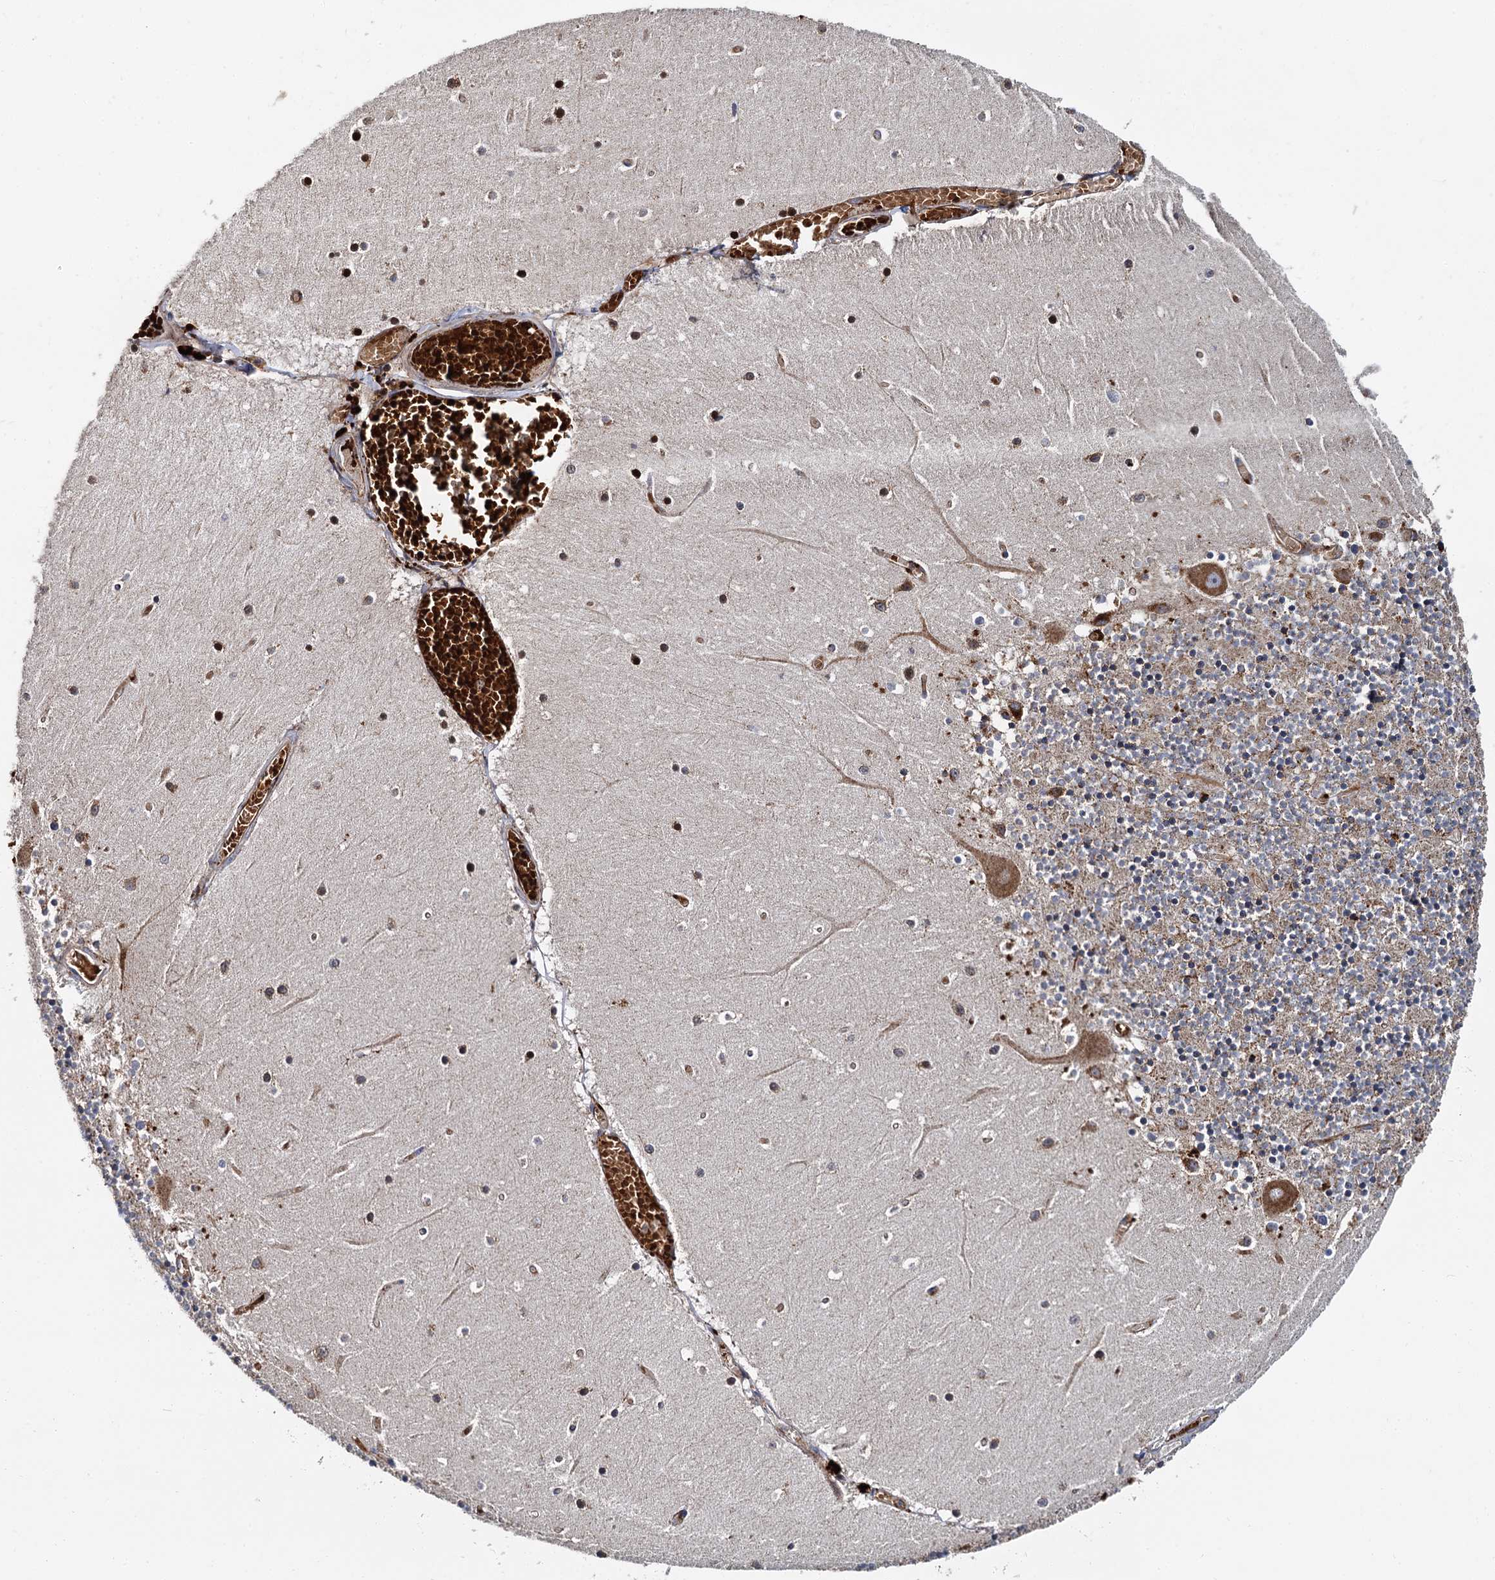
{"staining": {"intensity": "moderate", "quantity": "25%-75%", "location": "cytoplasmic/membranous"}, "tissue": "cerebellum", "cell_type": "Cells in granular layer", "image_type": "normal", "snomed": [{"axis": "morphology", "description": "Normal tissue, NOS"}, {"axis": "topography", "description": "Cerebellum"}], "caption": "Immunohistochemistry (DAB) staining of normal cerebellum shows moderate cytoplasmic/membranous protein positivity in about 25%-75% of cells in granular layer.", "gene": "GBA1", "patient": {"sex": "female", "age": 28}}